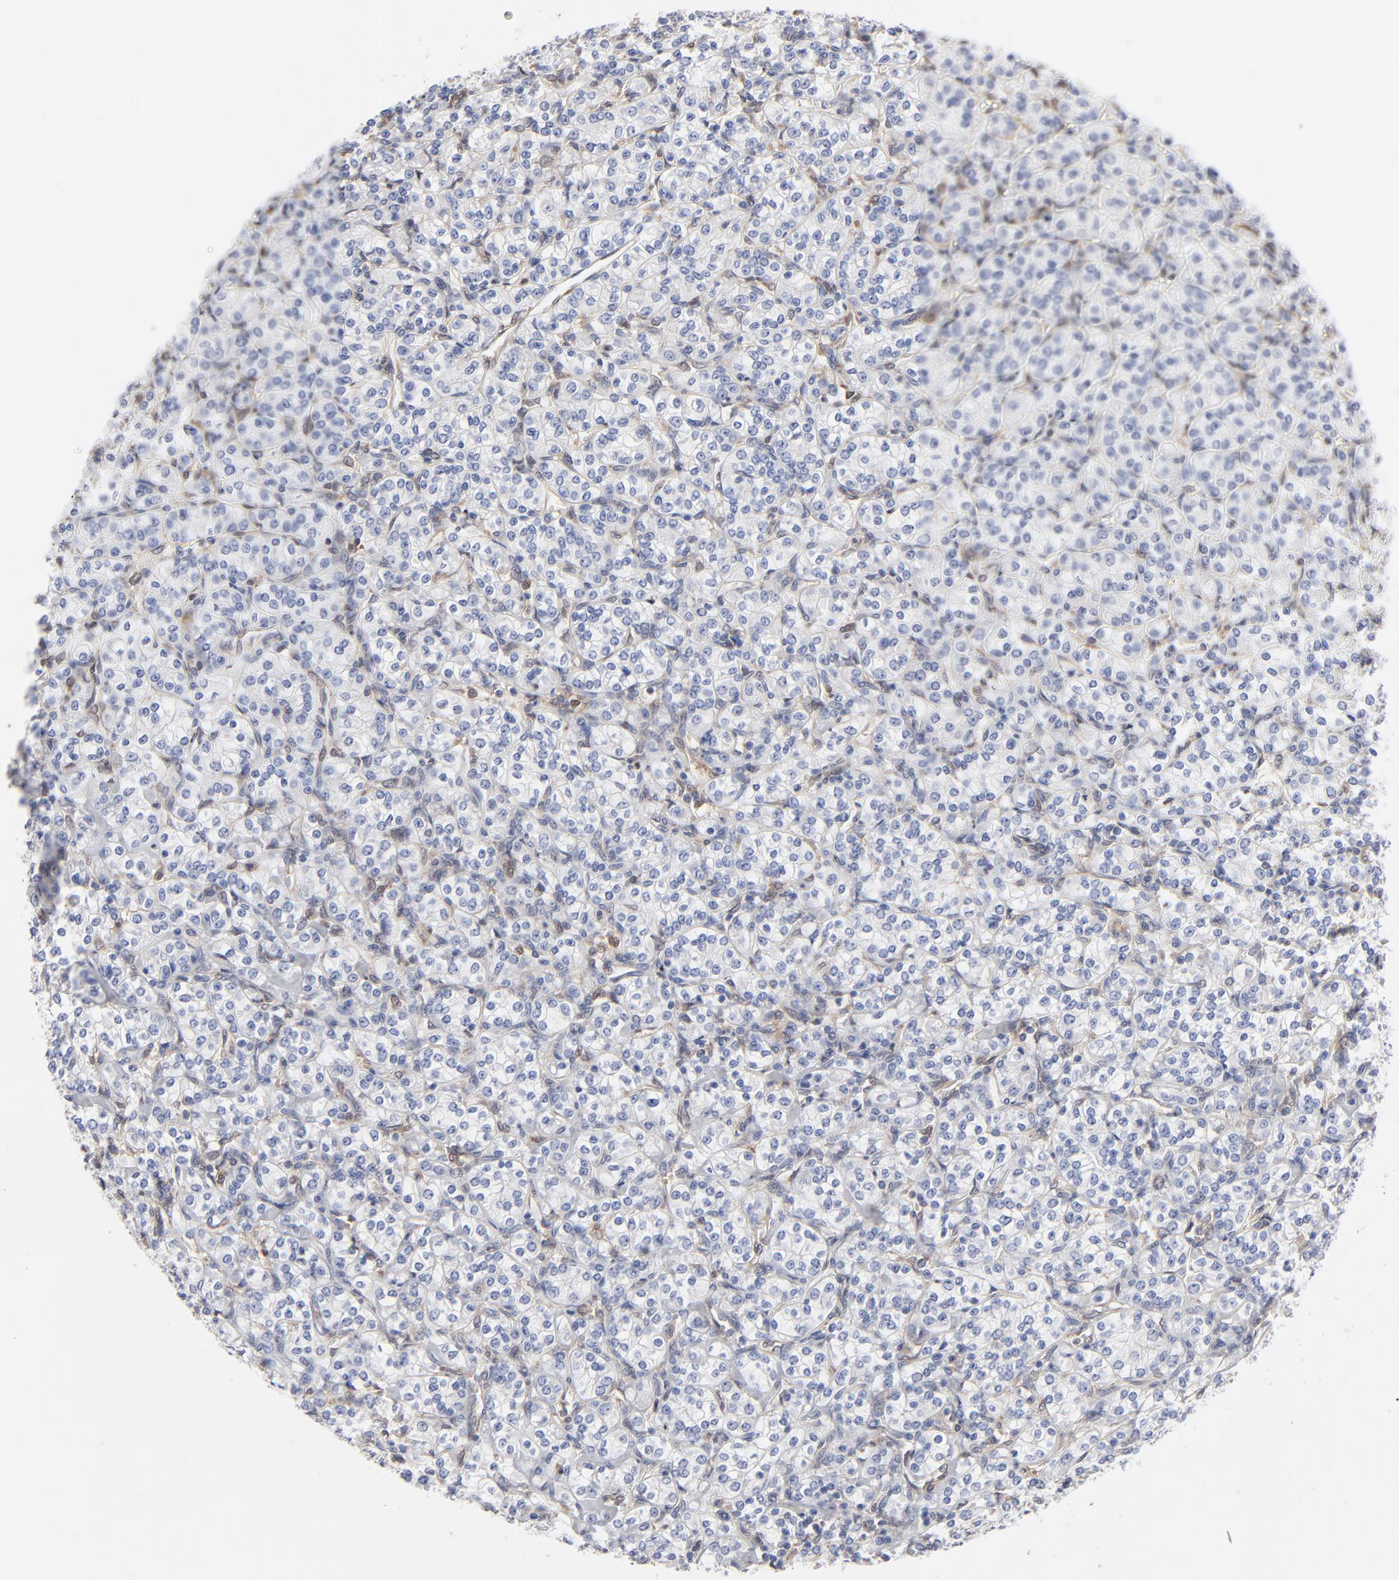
{"staining": {"intensity": "negative", "quantity": "none", "location": "none"}, "tissue": "renal cancer", "cell_type": "Tumor cells", "image_type": "cancer", "snomed": [{"axis": "morphology", "description": "Adenocarcinoma, NOS"}, {"axis": "topography", "description": "Kidney"}], "caption": "IHC histopathology image of neoplastic tissue: human renal cancer stained with DAB demonstrates no significant protein staining in tumor cells. Nuclei are stained in blue.", "gene": "ARRB1", "patient": {"sex": "male", "age": 77}}